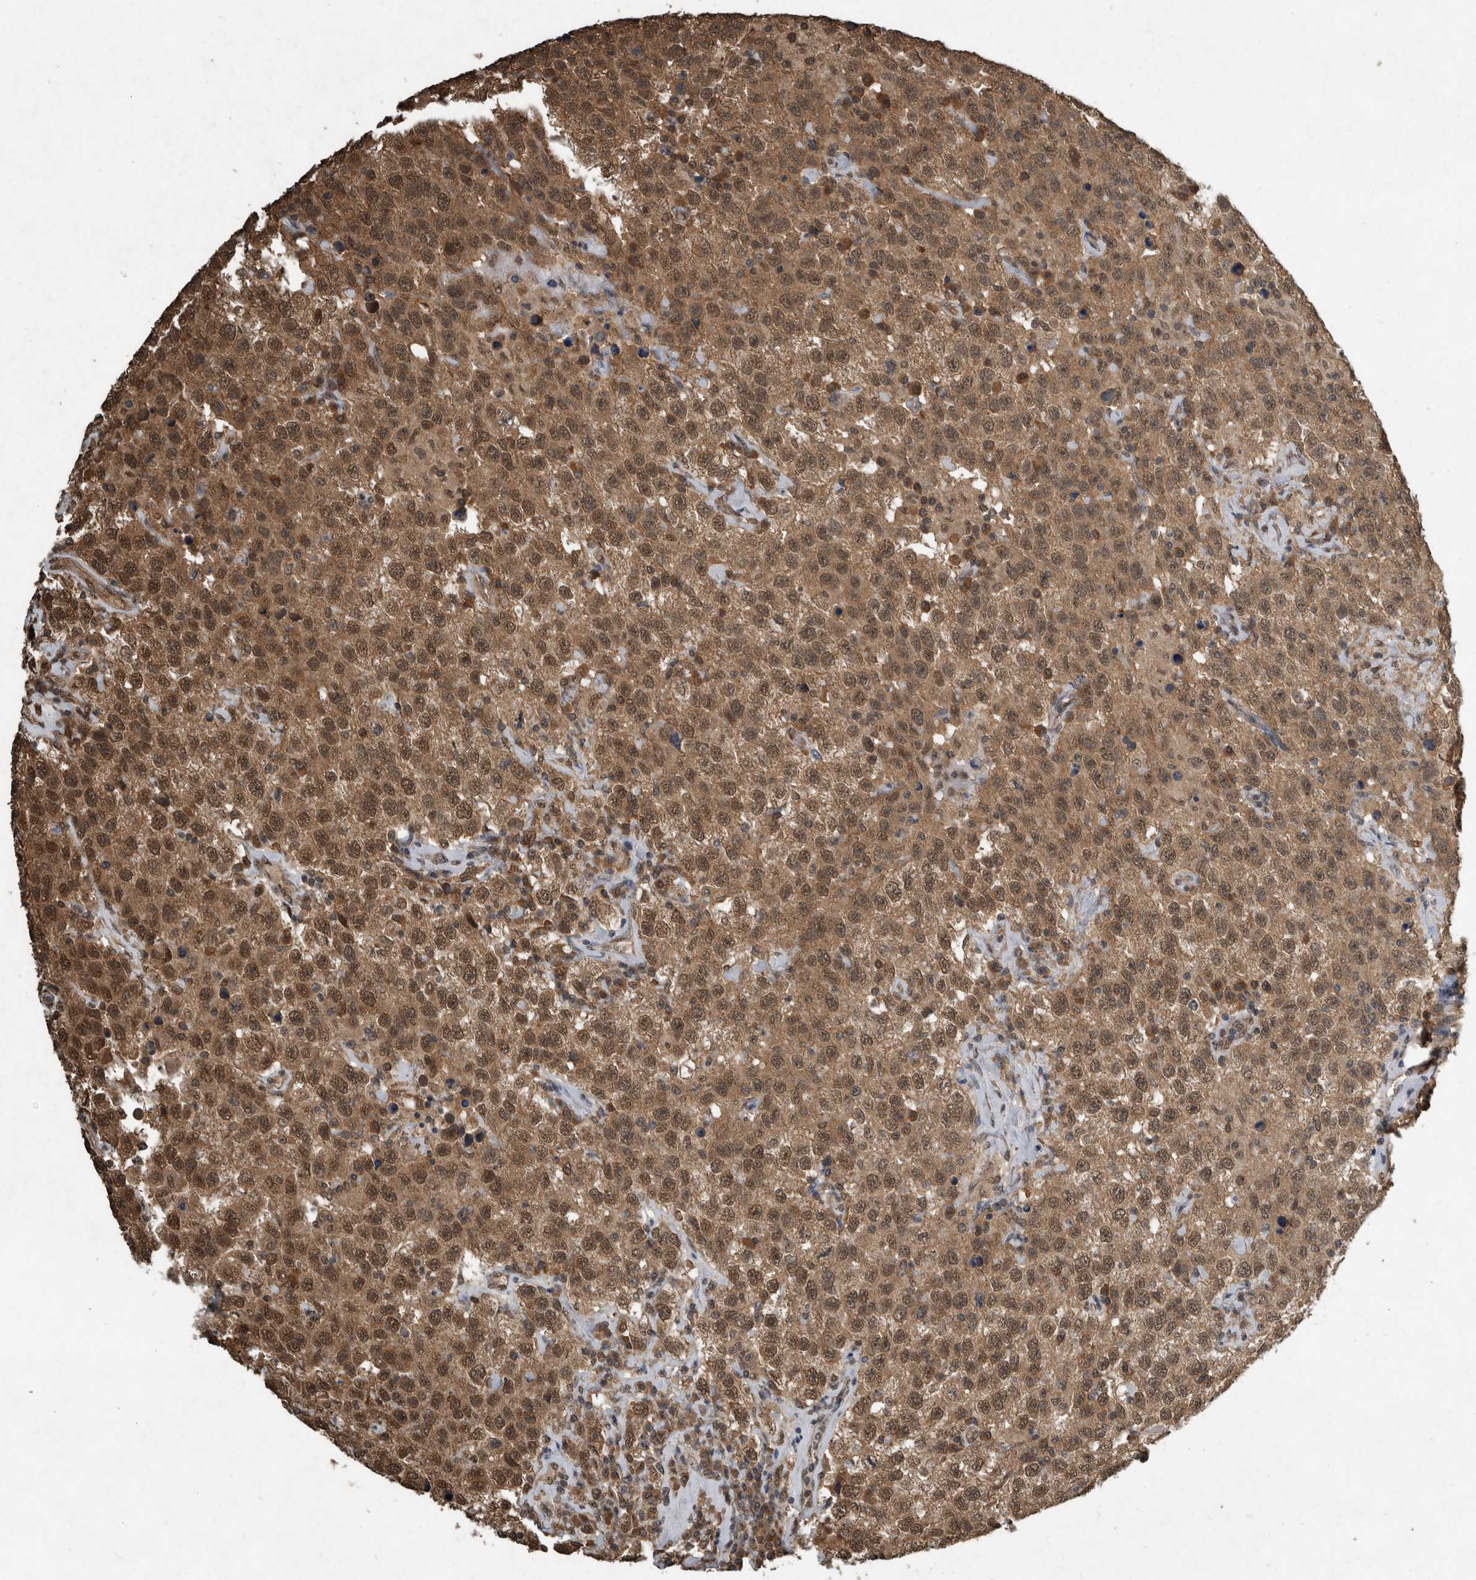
{"staining": {"intensity": "moderate", "quantity": ">75%", "location": "cytoplasmic/membranous,nuclear"}, "tissue": "testis cancer", "cell_type": "Tumor cells", "image_type": "cancer", "snomed": [{"axis": "morphology", "description": "Seminoma, NOS"}, {"axis": "topography", "description": "Testis"}], "caption": "A brown stain shows moderate cytoplasmic/membranous and nuclear staining of a protein in human testis seminoma tumor cells.", "gene": "ARHGEF12", "patient": {"sex": "male", "age": 41}}